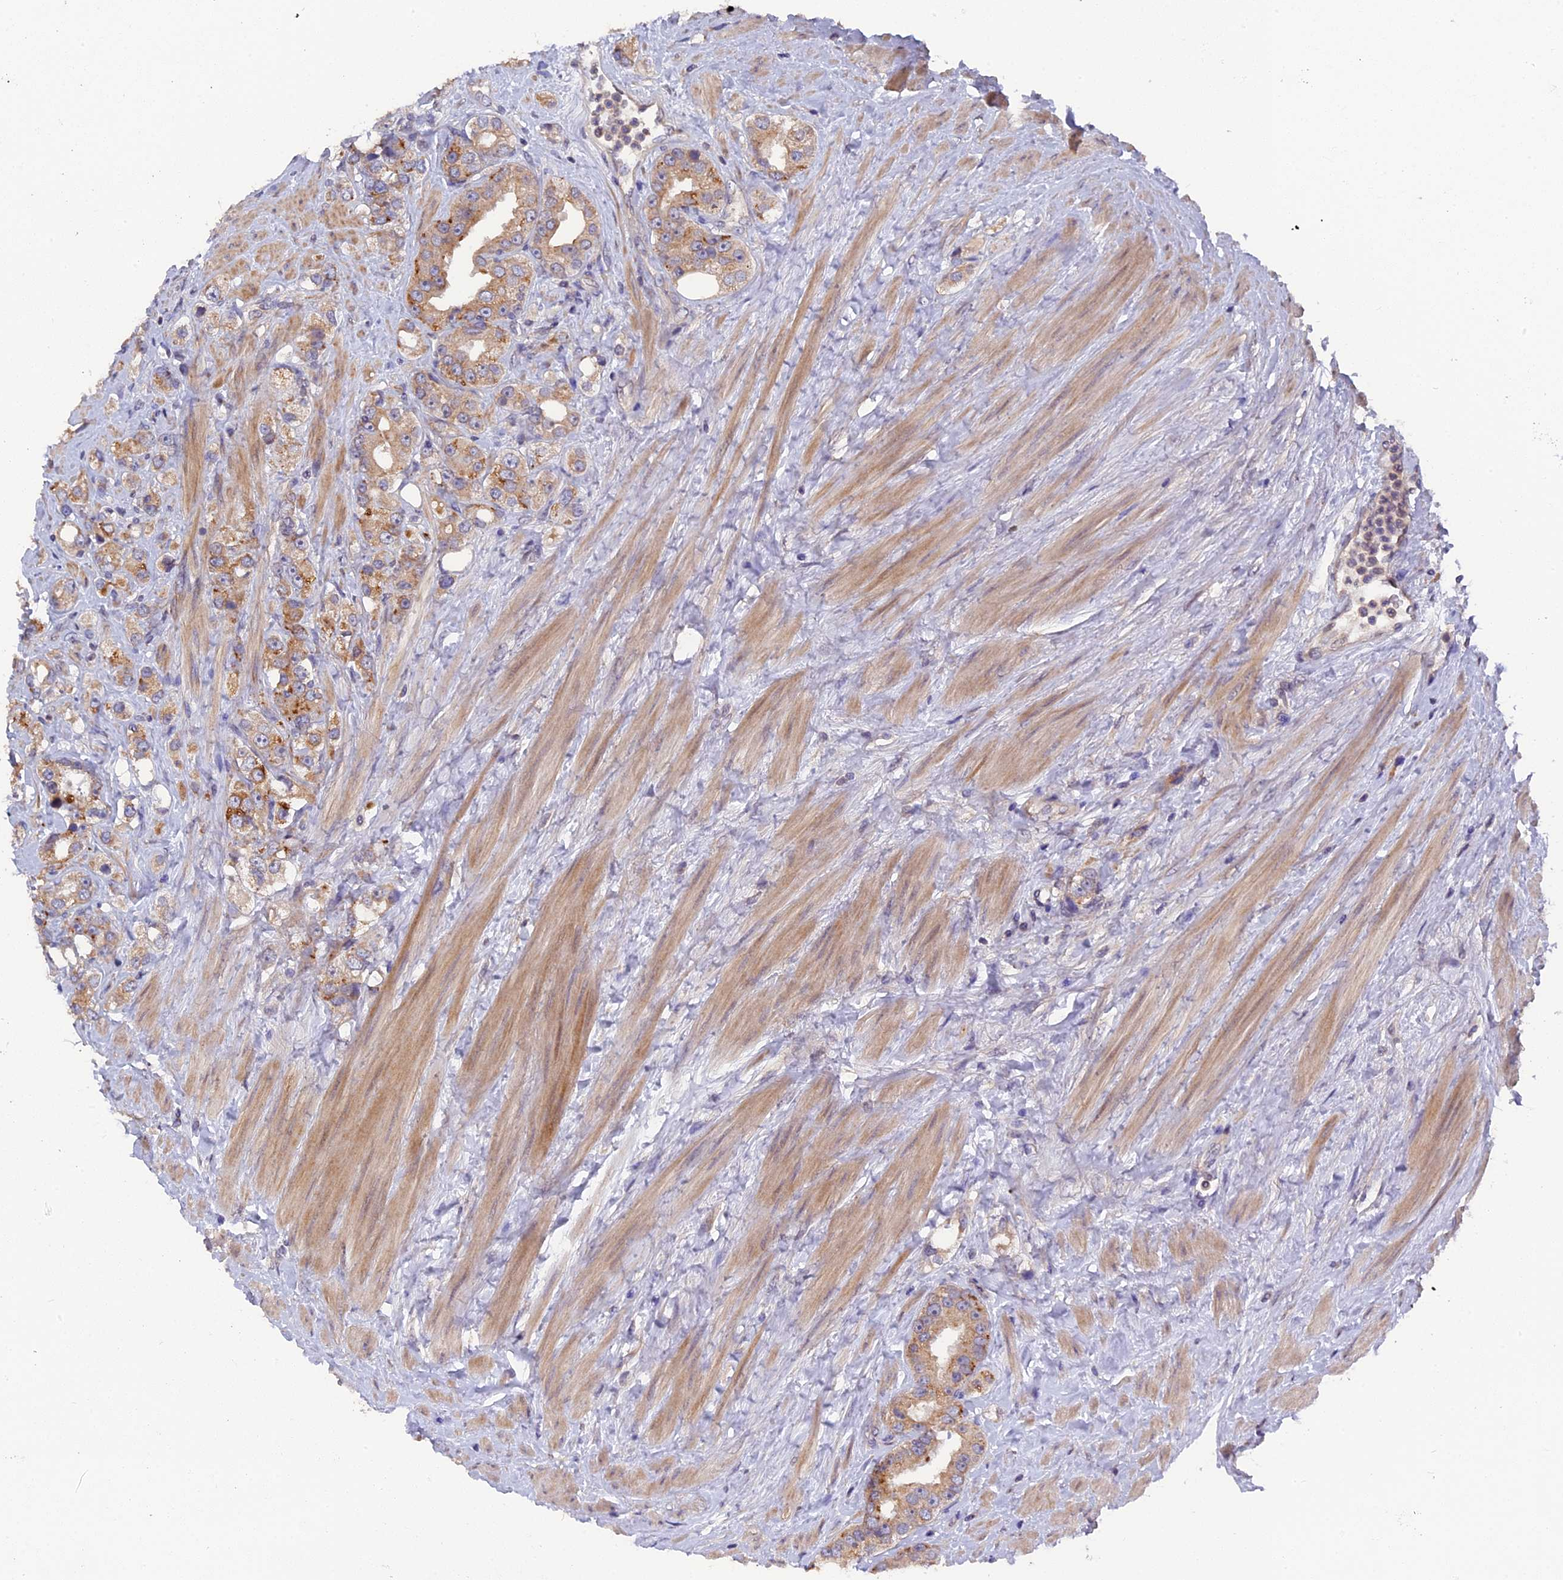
{"staining": {"intensity": "moderate", "quantity": ">75%", "location": "cytoplasmic/membranous"}, "tissue": "prostate cancer", "cell_type": "Tumor cells", "image_type": "cancer", "snomed": [{"axis": "morphology", "description": "Adenocarcinoma, NOS"}, {"axis": "topography", "description": "Prostate"}], "caption": "A brown stain labels moderate cytoplasmic/membranous positivity of a protein in human prostate cancer tumor cells.", "gene": "ZCCHC2", "patient": {"sex": "male", "age": 79}}